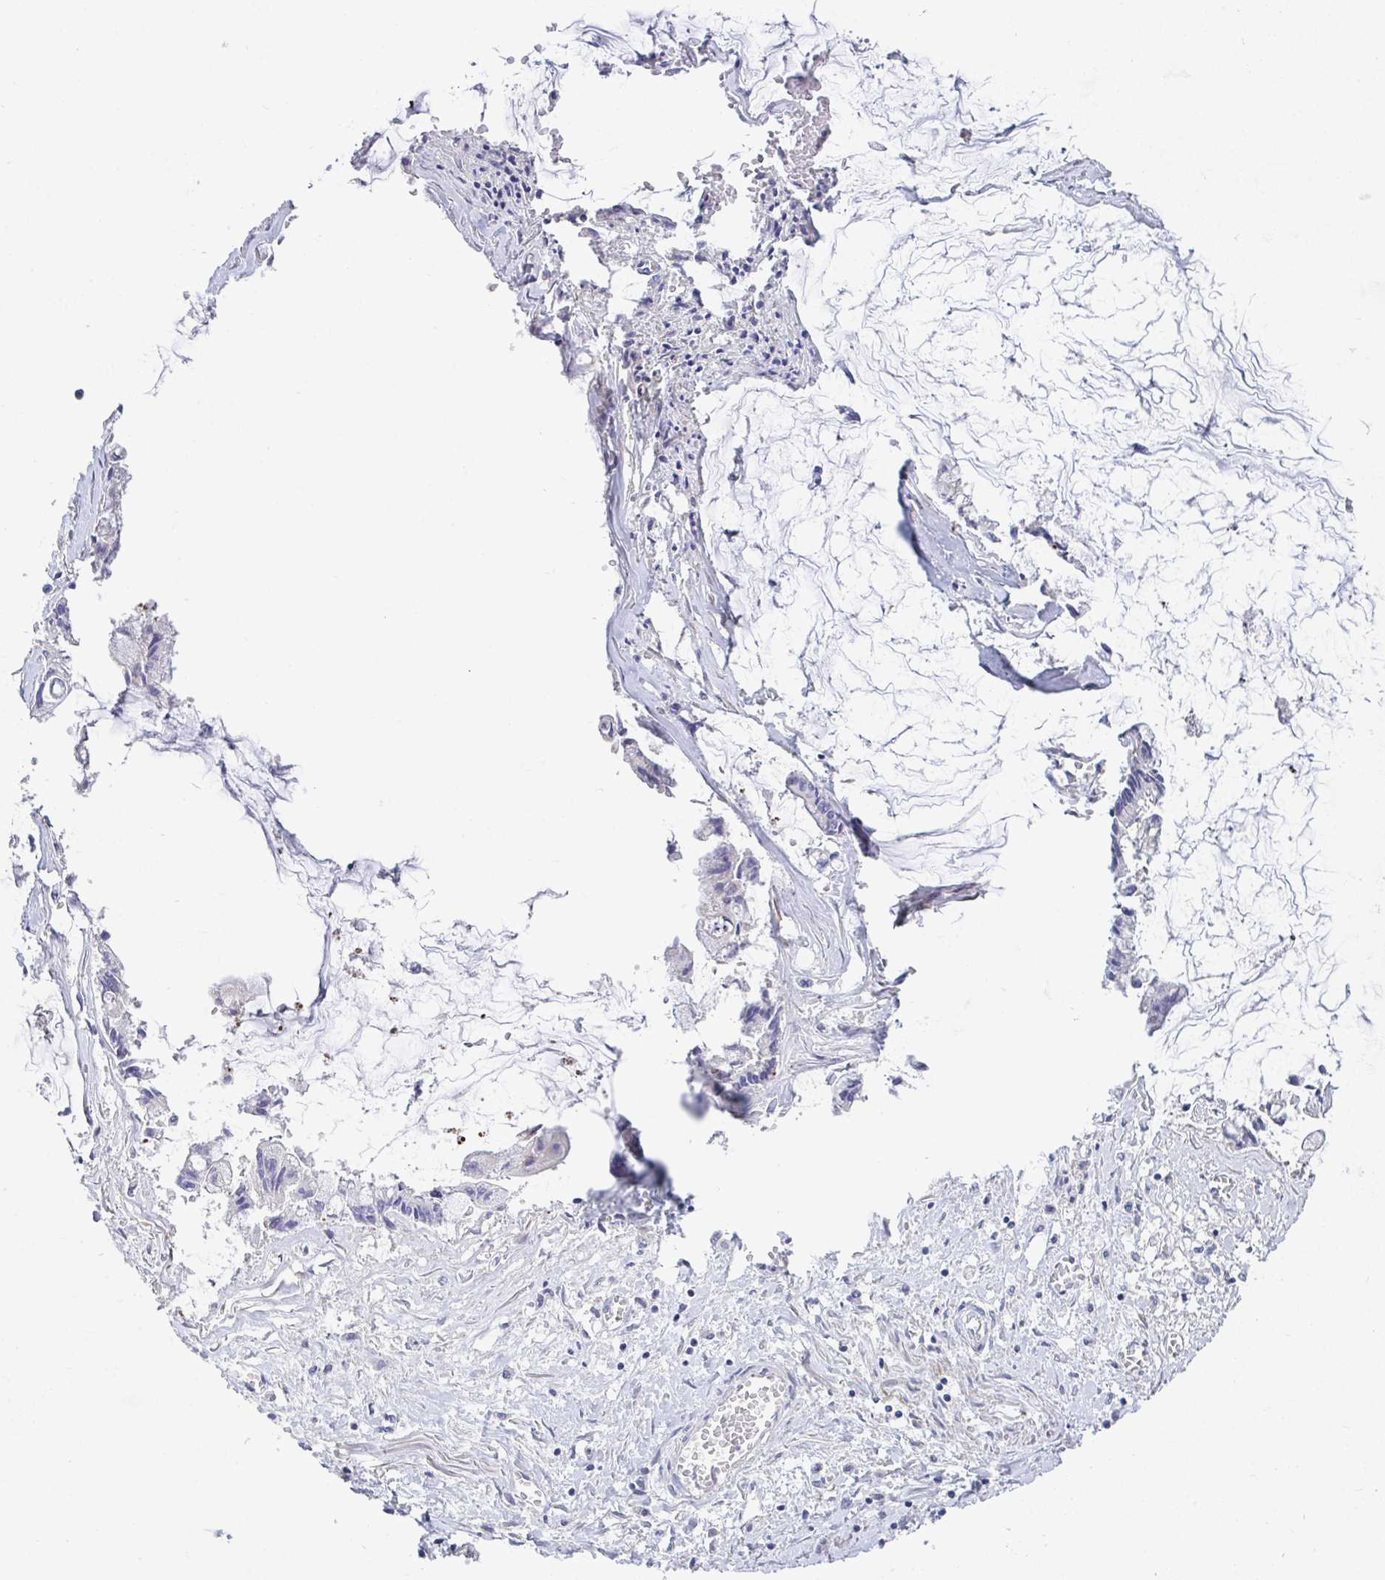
{"staining": {"intensity": "negative", "quantity": "none", "location": "none"}, "tissue": "ovarian cancer", "cell_type": "Tumor cells", "image_type": "cancer", "snomed": [{"axis": "morphology", "description": "Cystadenocarcinoma, mucinous, NOS"}, {"axis": "topography", "description": "Ovary"}], "caption": "Tumor cells are negative for protein expression in human mucinous cystadenocarcinoma (ovarian). Nuclei are stained in blue.", "gene": "ZNF561", "patient": {"sex": "female", "age": 90}}